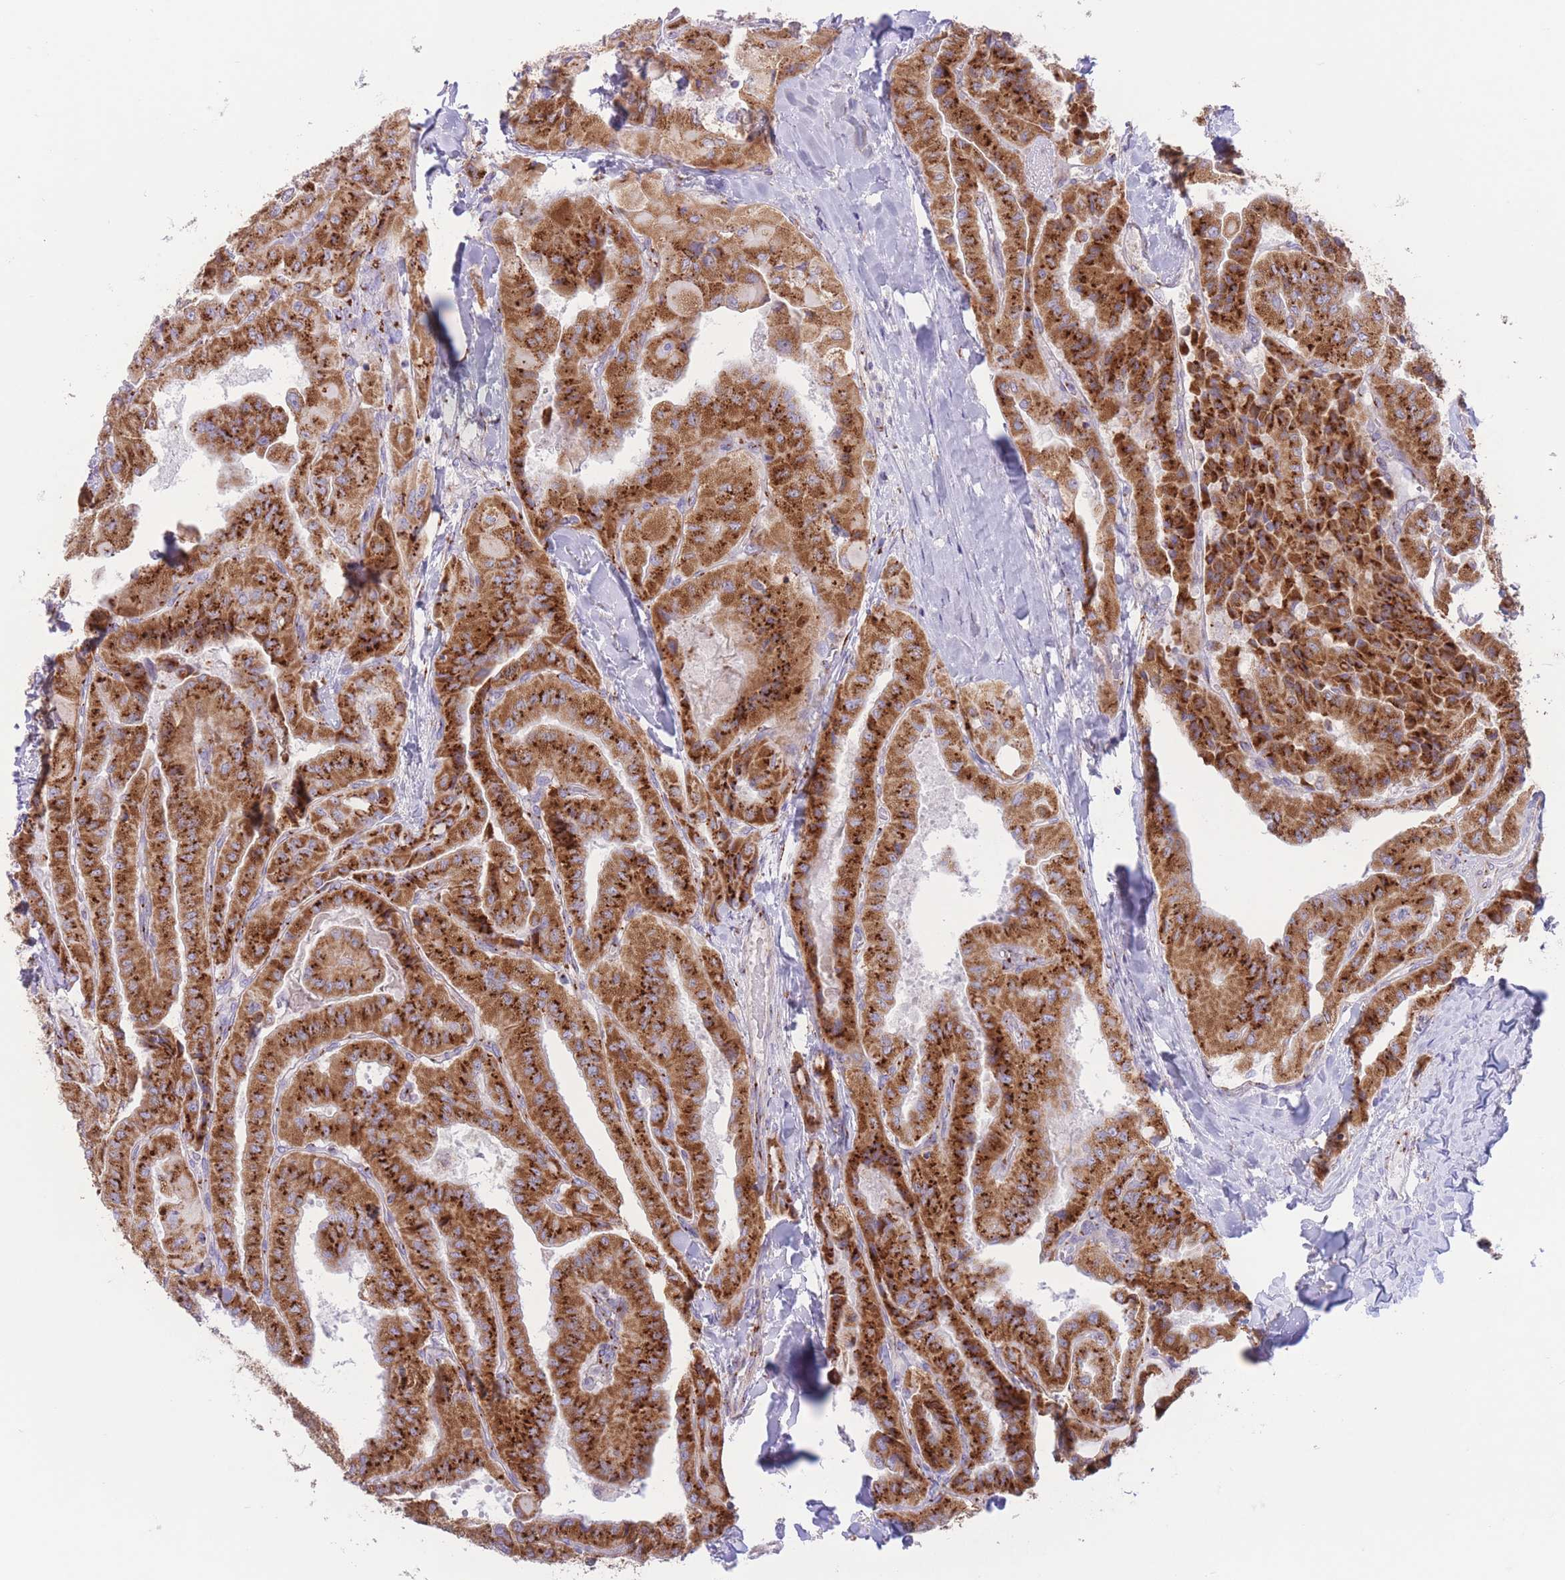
{"staining": {"intensity": "strong", "quantity": ">75%", "location": "cytoplasmic/membranous"}, "tissue": "thyroid cancer", "cell_type": "Tumor cells", "image_type": "cancer", "snomed": [{"axis": "morphology", "description": "Normal tissue, NOS"}, {"axis": "morphology", "description": "Papillary adenocarcinoma, NOS"}, {"axis": "topography", "description": "Thyroid gland"}], "caption": "Human thyroid cancer stained with a protein marker shows strong staining in tumor cells.", "gene": "MPND", "patient": {"sex": "female", "age": 59}}